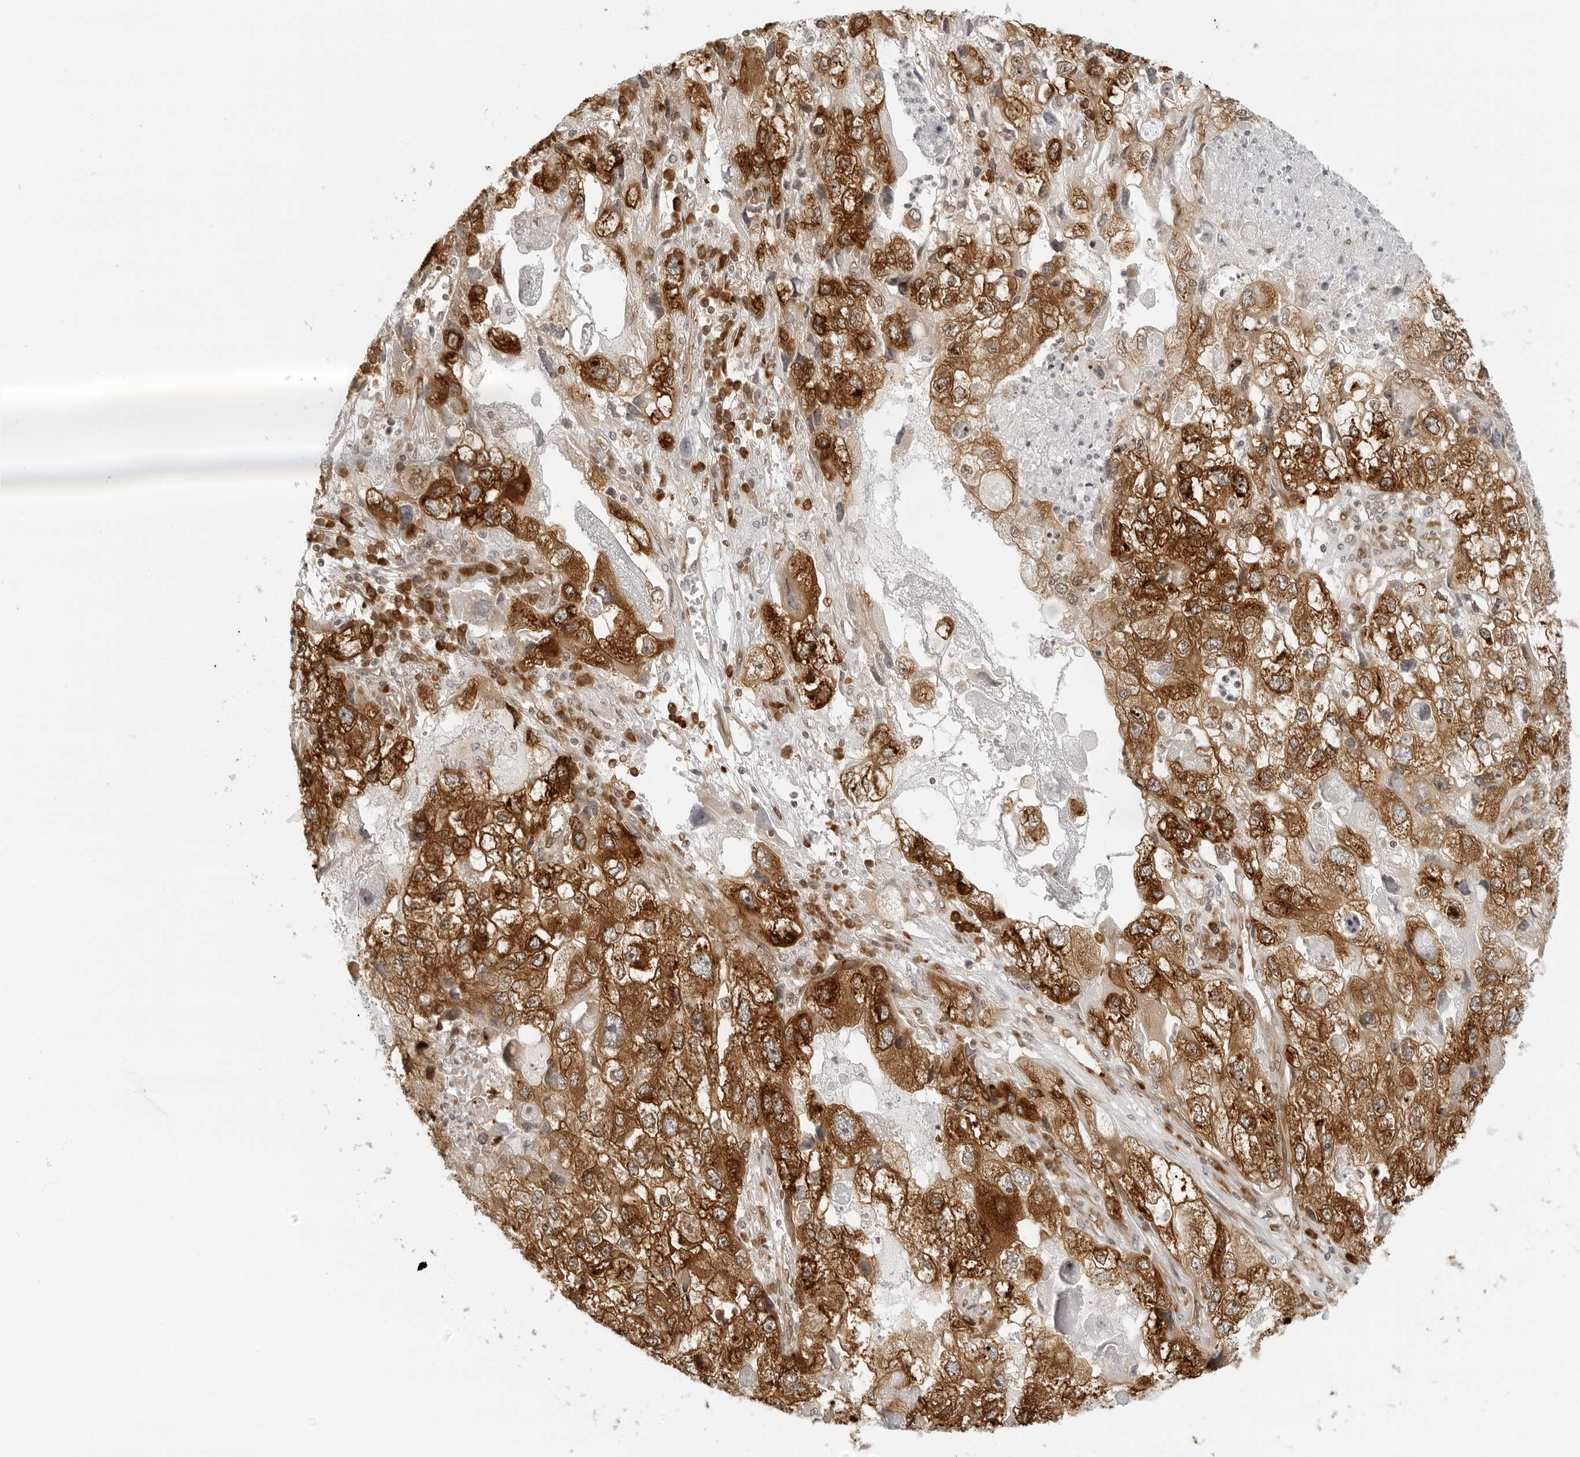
{"staining": {"intensity": "strong", "quantity": ">75%", "location": "cytoplasmic/membranous"}, "tissue": "endometrial cancer", "cell_type": "Tumor cells", "image_type": "cancer", "snomed": [{"axis": "morphology", "description": "Adenocarcinoma, NOS"}, {"axis": "topography", "description": "Endometrium"}], "caption": "Brown immunohistochemical staining in human endometrial cancer demonstrates strong cytoplasmic/membranous expression in about >75% of tumor cells. (IHC, brightfield microscopy, high magnification).", "gene": "EIF4G1", "patient": {"sex": "female", "age": 49}}